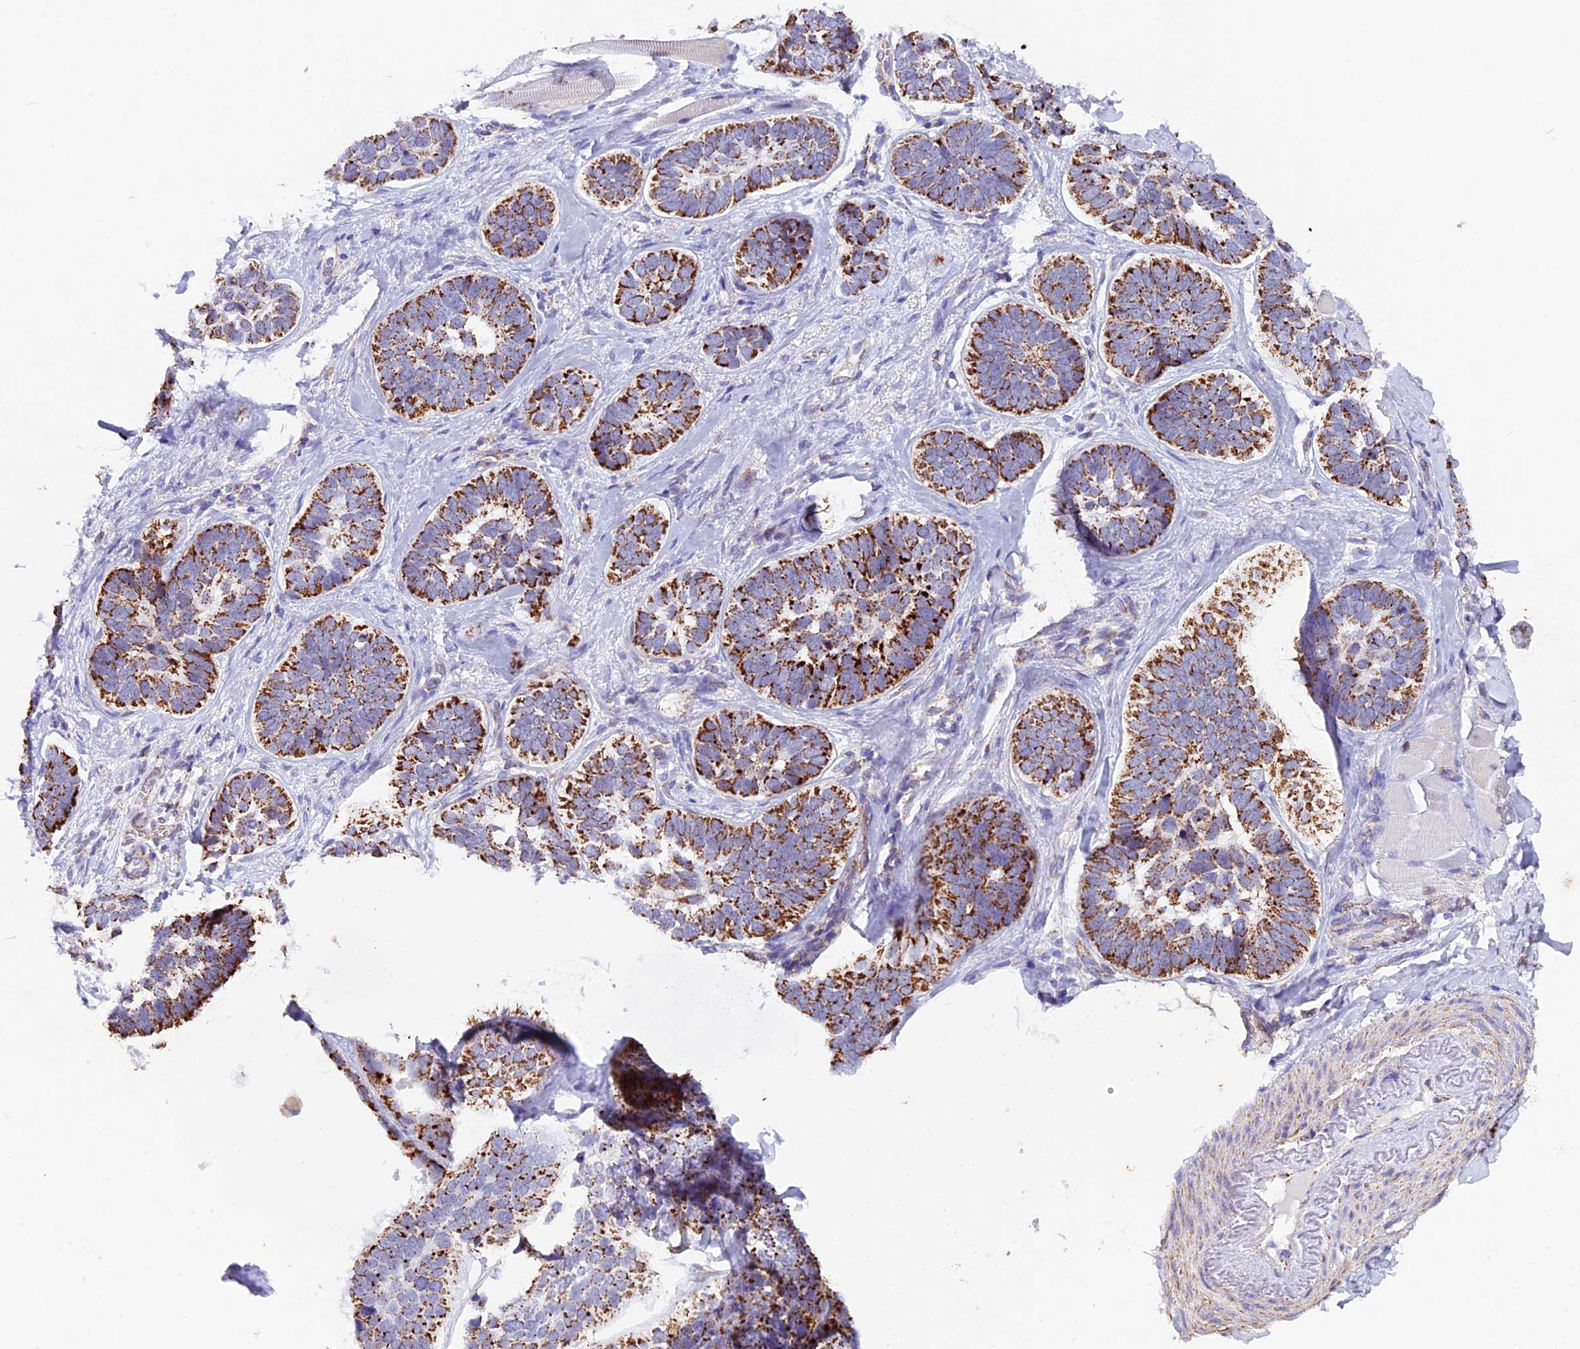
{"staining": {"intensity": "strong", "quantity": ">75%", "location": "cytoplasmic/membranous"}, "tissue": "skin cancer", "cell_type": "Tumor cells", "image_type": "cancer", "snomed": [{"axis": "morphology", "description": "Basal cell carcinoma"}, {"axis": "topography", "description": "Skin"}], "caption": "A high-resolution histopathology image shows immunohistochemistry staining of skin cancer (basal cell carcinoma), which reveals strong cytoplasmic/membranous positivity in about >75% of tumor cells.", "gene": "TFAM", "patient": {"sex": "male", "age": 62}}